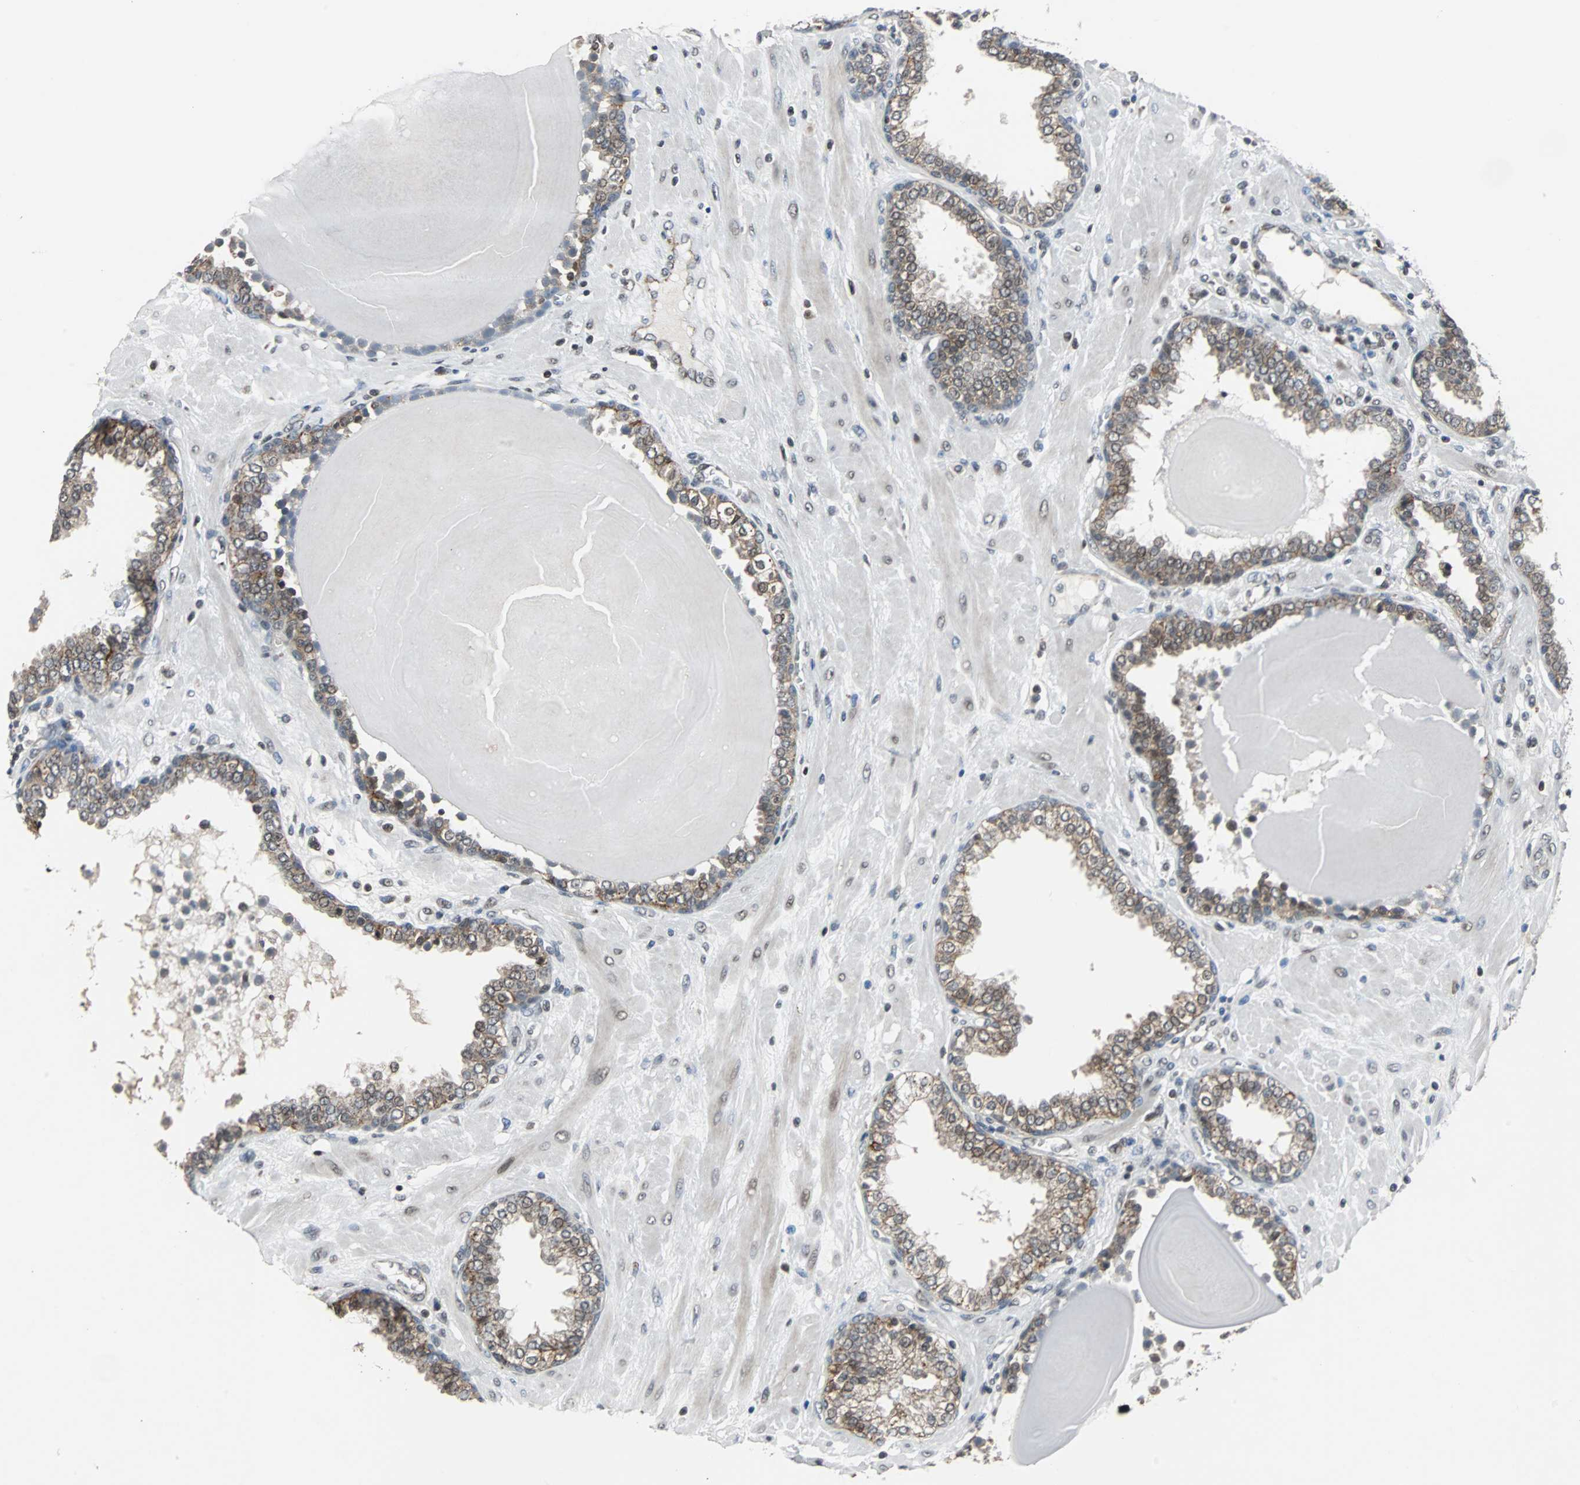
{"staining": {"intensity": "weak", "quantity": ">75%", "location": "cytoplasmic/membranous"}, "tissue": "prostate", "cell_type": "Glandular cells", "image_type": "normal", "snomed": [{"axis": "morphology", "description": "Normal tissue, NOS"}, {"axis": "topography", "description": "Prostate"}], "caption": "An image of prostate stained for a protein reveals weak cytoplasmic/membranous brown staining in glandular cells. (Brightfield microscopy of DAB IHC at high magnification).", "gene": "LSR", "patient": {"sex": "male", "age": 51}}